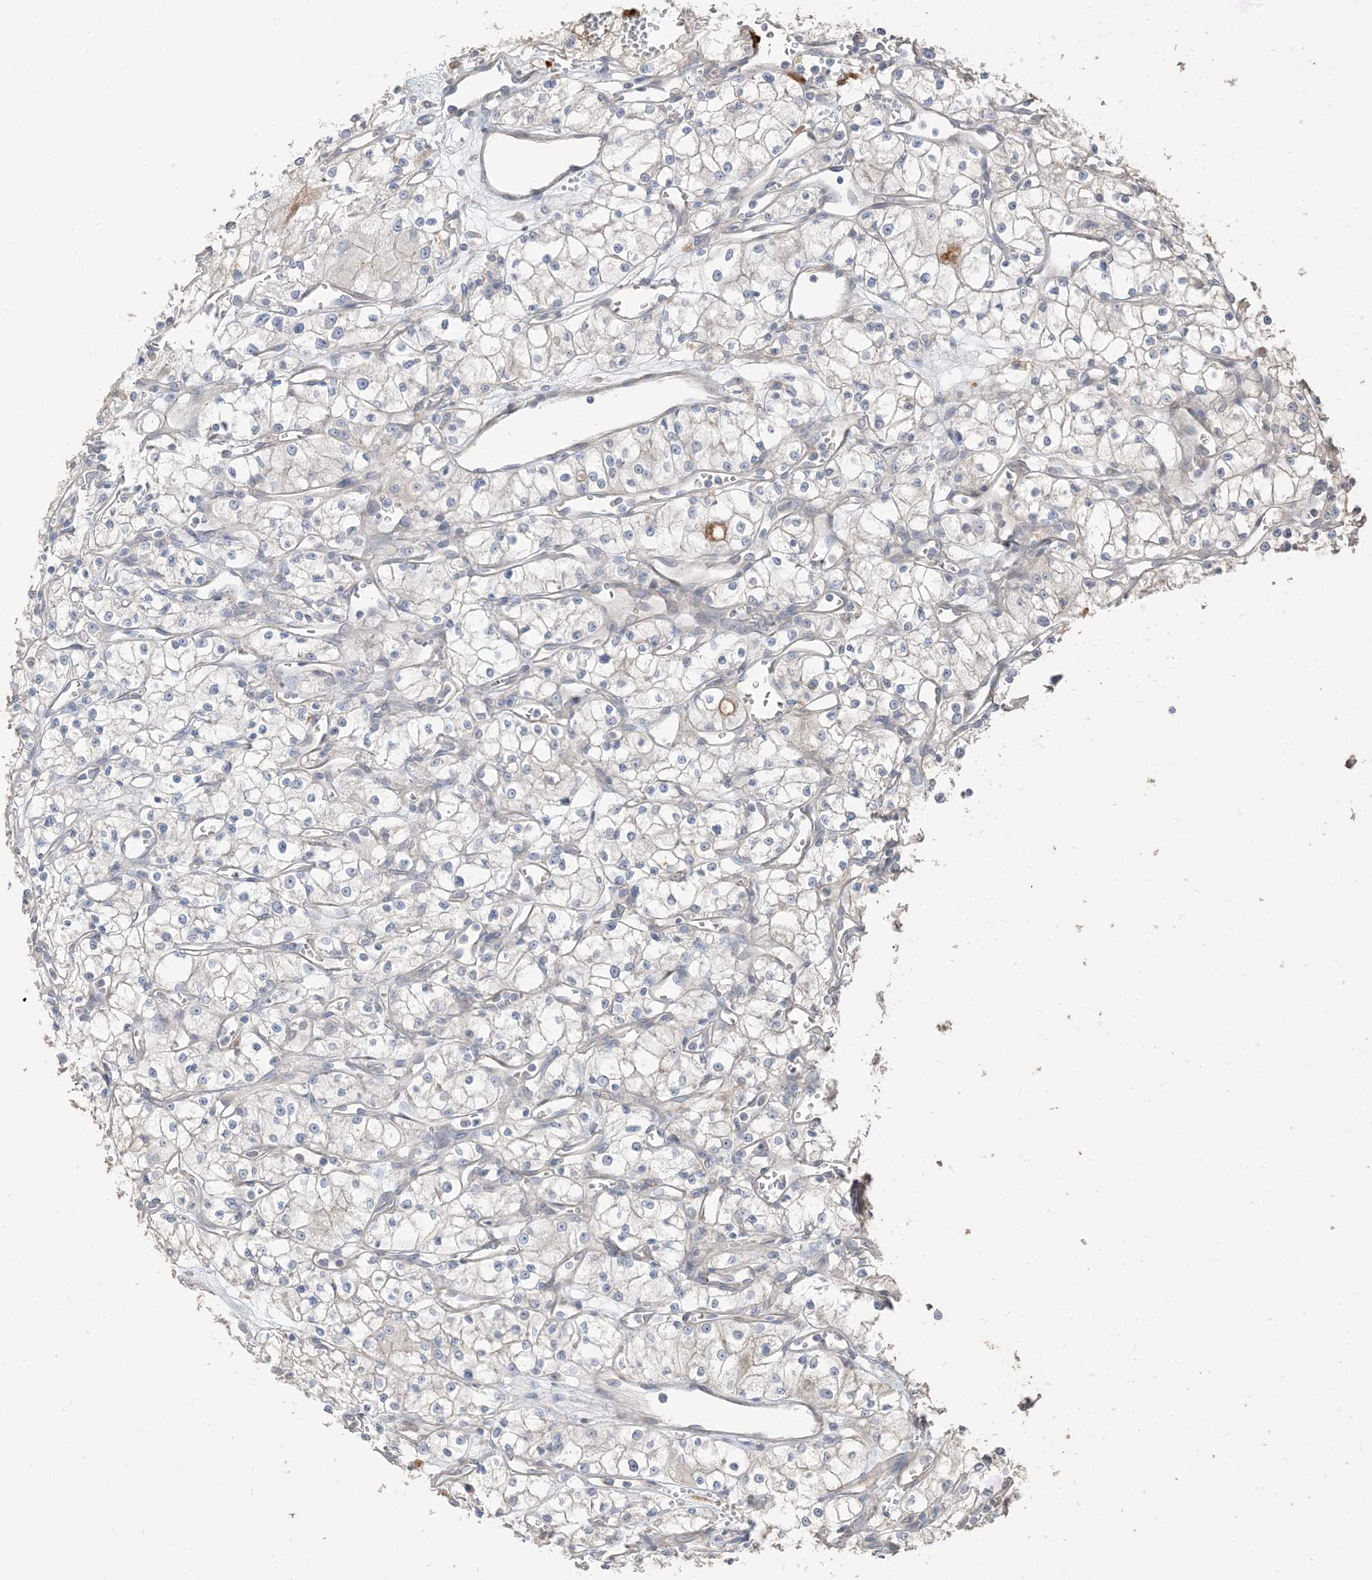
{"staining": {"intensity": "negative", "quantity": "none", "location": "none"}, "tissue": "renal cancer", "cell_type": "Tumor cells", "image_type": "cancer", "snomed": [{"axis": "morphology", "description": "Adenocarcinoma, NOS"}, {"axis": "topography", "description": "Kidney"}], "caption": "DAB (3,3'-diaminobenzidine) immunohistochemical staining of renal cancer (adenocarcinoma) shows no significant positivity in tumor cells.", "gene": "RNF175", "patient": {"sex": "male", "age": 59}}